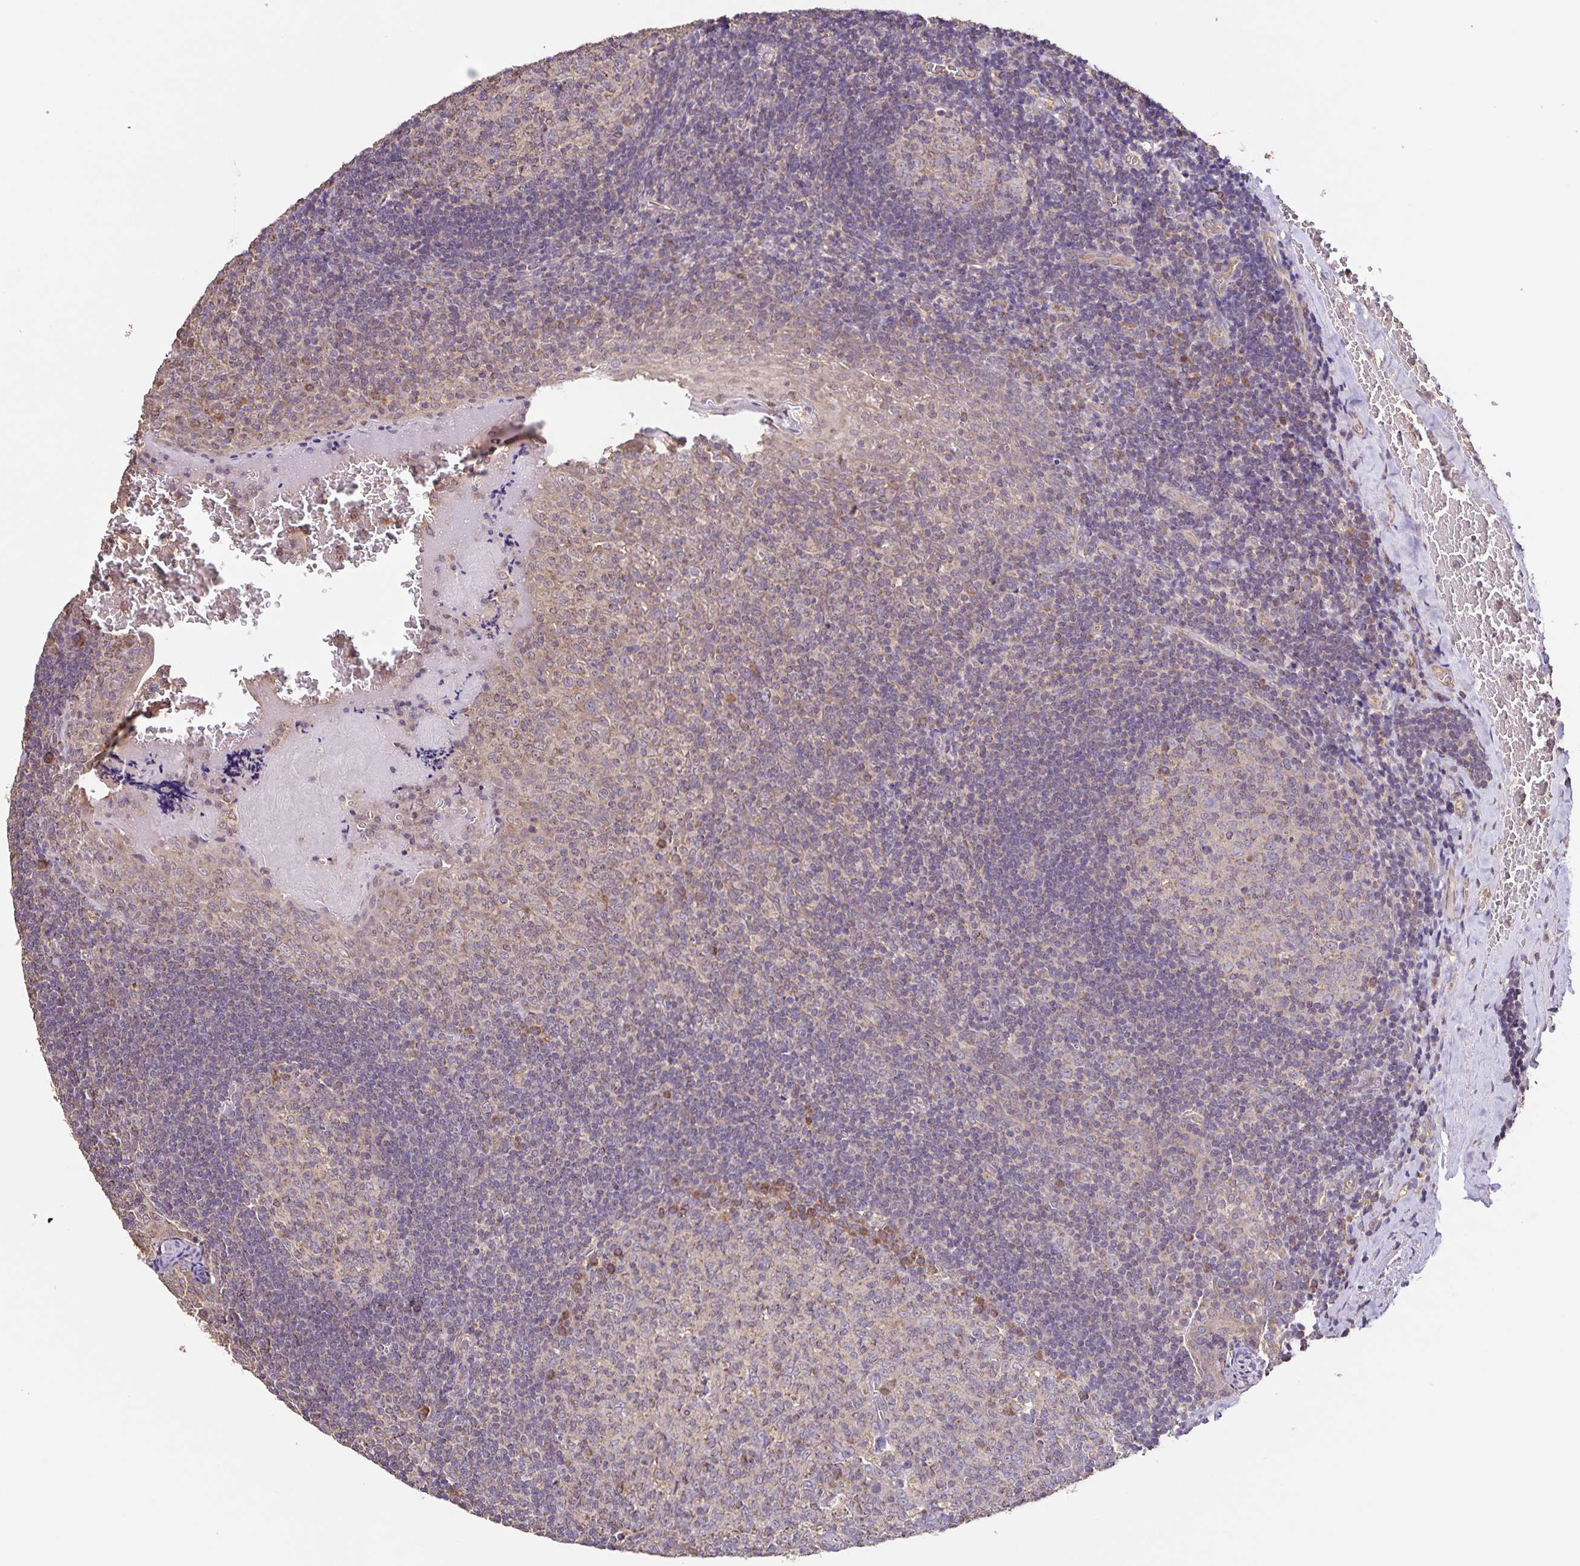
{"staining": {"intensity": "moderate", "quantity": "<25%", "location": "cytoplasmic/membranous"}, "tissue": "tonsil", "cell_type": "Germinal center cells", "image_type": "normal", "snomed": [{"axis": "morphology", "description": "Normal tissue, NOS"}, {"axis": "morphology", "description": "Inflammation, NOS"}, {"axis": "topography", "description": "Tonsil"}], "caption": "Brown immunohistochemical staining in normal human tonsil exhibits moderate cytoplasmic/membranous positivity in approximately <25% of germinal center cells. The staining was performed using DAB to visualize the protein expression in brown, while the nuclei were stained in blue with hematoxylin (Magnification: 20x).", "gene": "MAN1A1", "patient": {"sex": "female", "age": 31}}